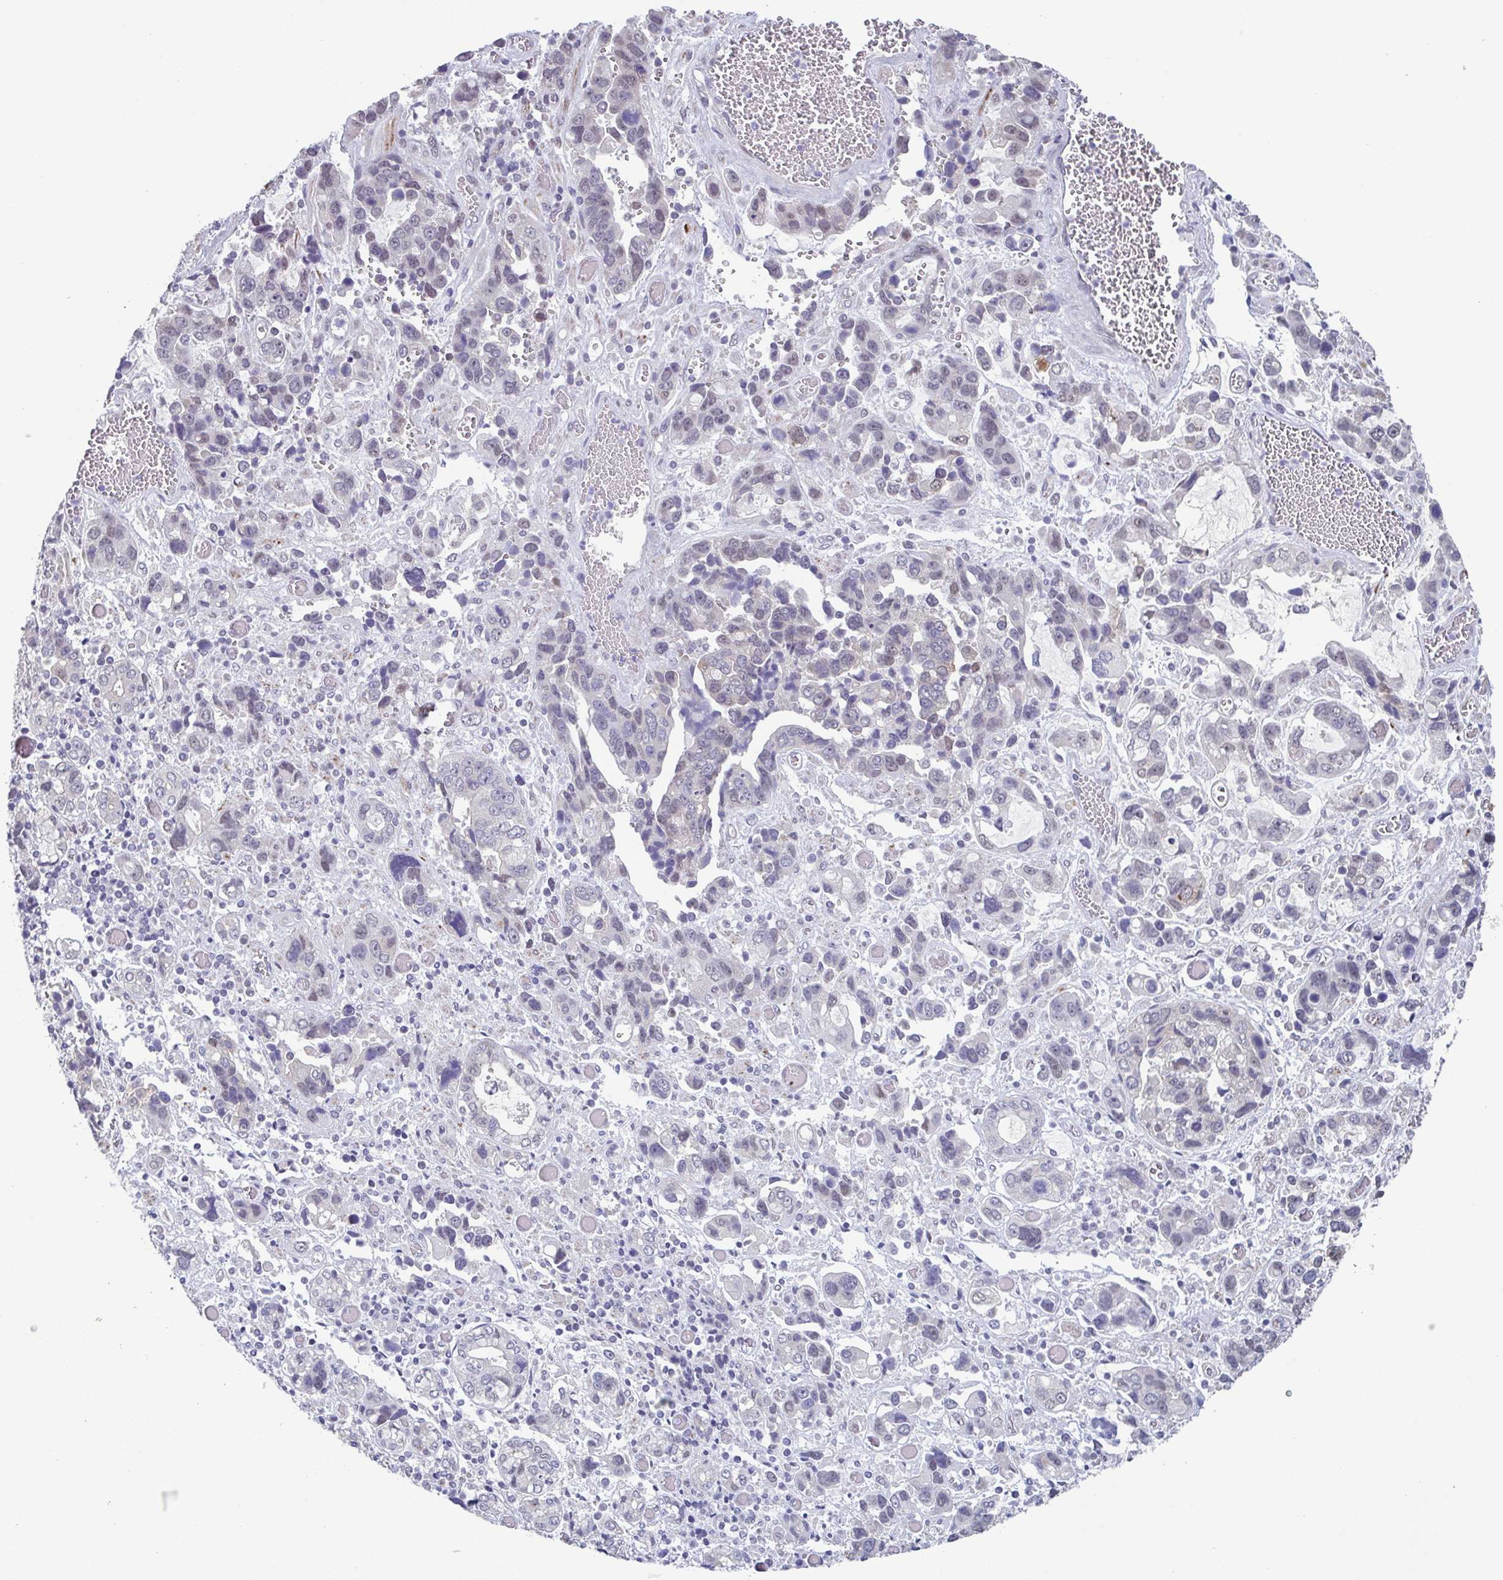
{"staining": {"intensity": "negative", "quantity": "none", "location": "none"}, "tissue": "stomach cancer", "cell_type": "Tumor cells", "image_type": "cancer", "snomed": [{"axis": "morphology", "description": "Adenocarcinoma, NOS"}, {"axis": "topography", "description": "Stomach, upper"}], "caption": "This is an immunohistochemistry image of stomach cancer (adenocarcinoma). There is no staining in tumor cells.", "gene": "TMEM92", "patient": {"sex": "female", "age": 81}}